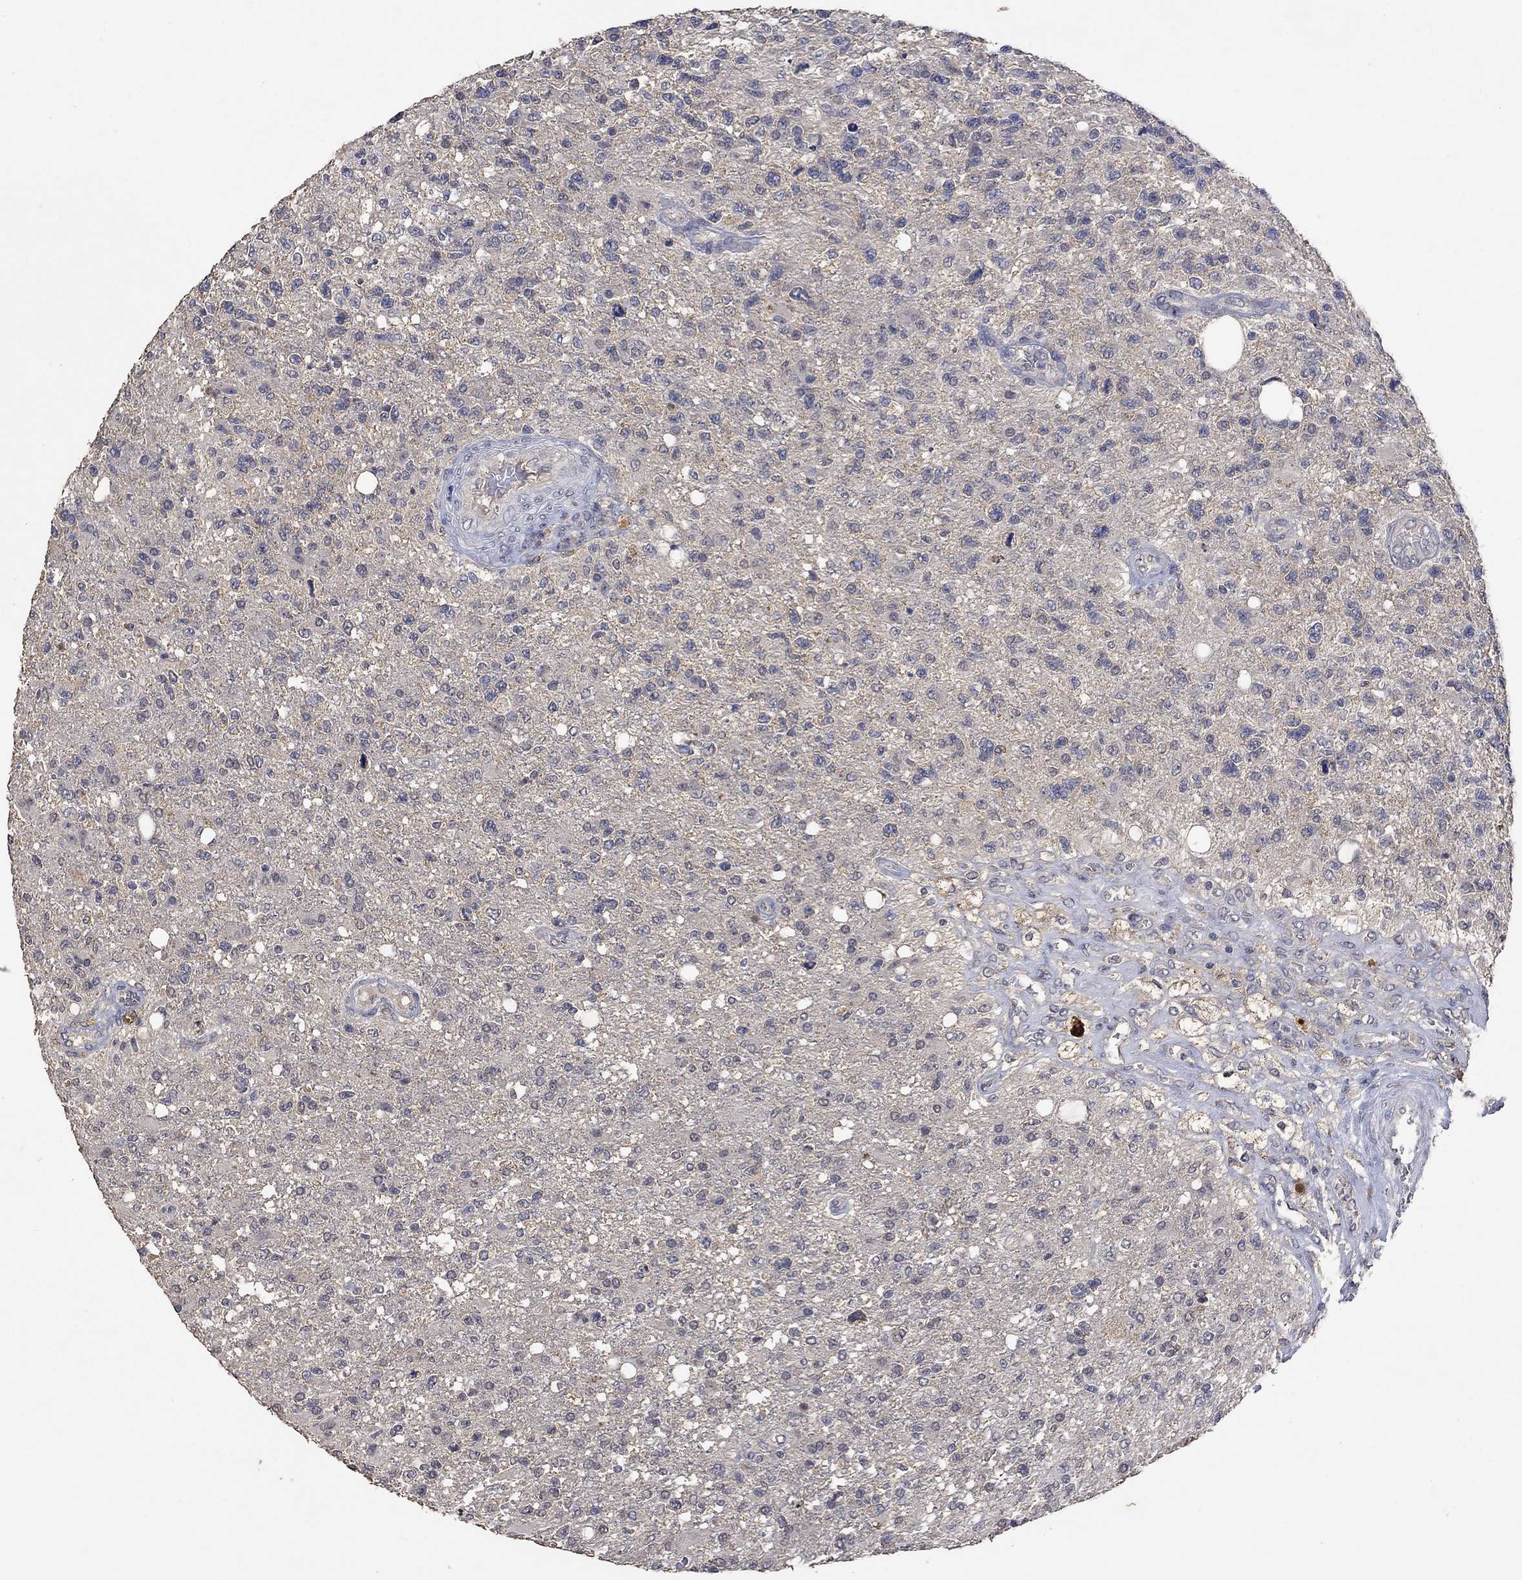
{"staining": {"intensity": "negative", "quantity": "none", "location": "none"}, "tissue": "glioma", "cell_type": "Tumor cells", "image_type": "cancer", "snomed": [{"axis": "morphology", "description": "Glioma, malignant, High grade"}, {"axis": "topography", "description": "Brain"}], "caption": "Tumor cells are negative for protein expression in human glioma.", "gene": "PTPN20", "patient": {"sex": "male", "age": 56}}